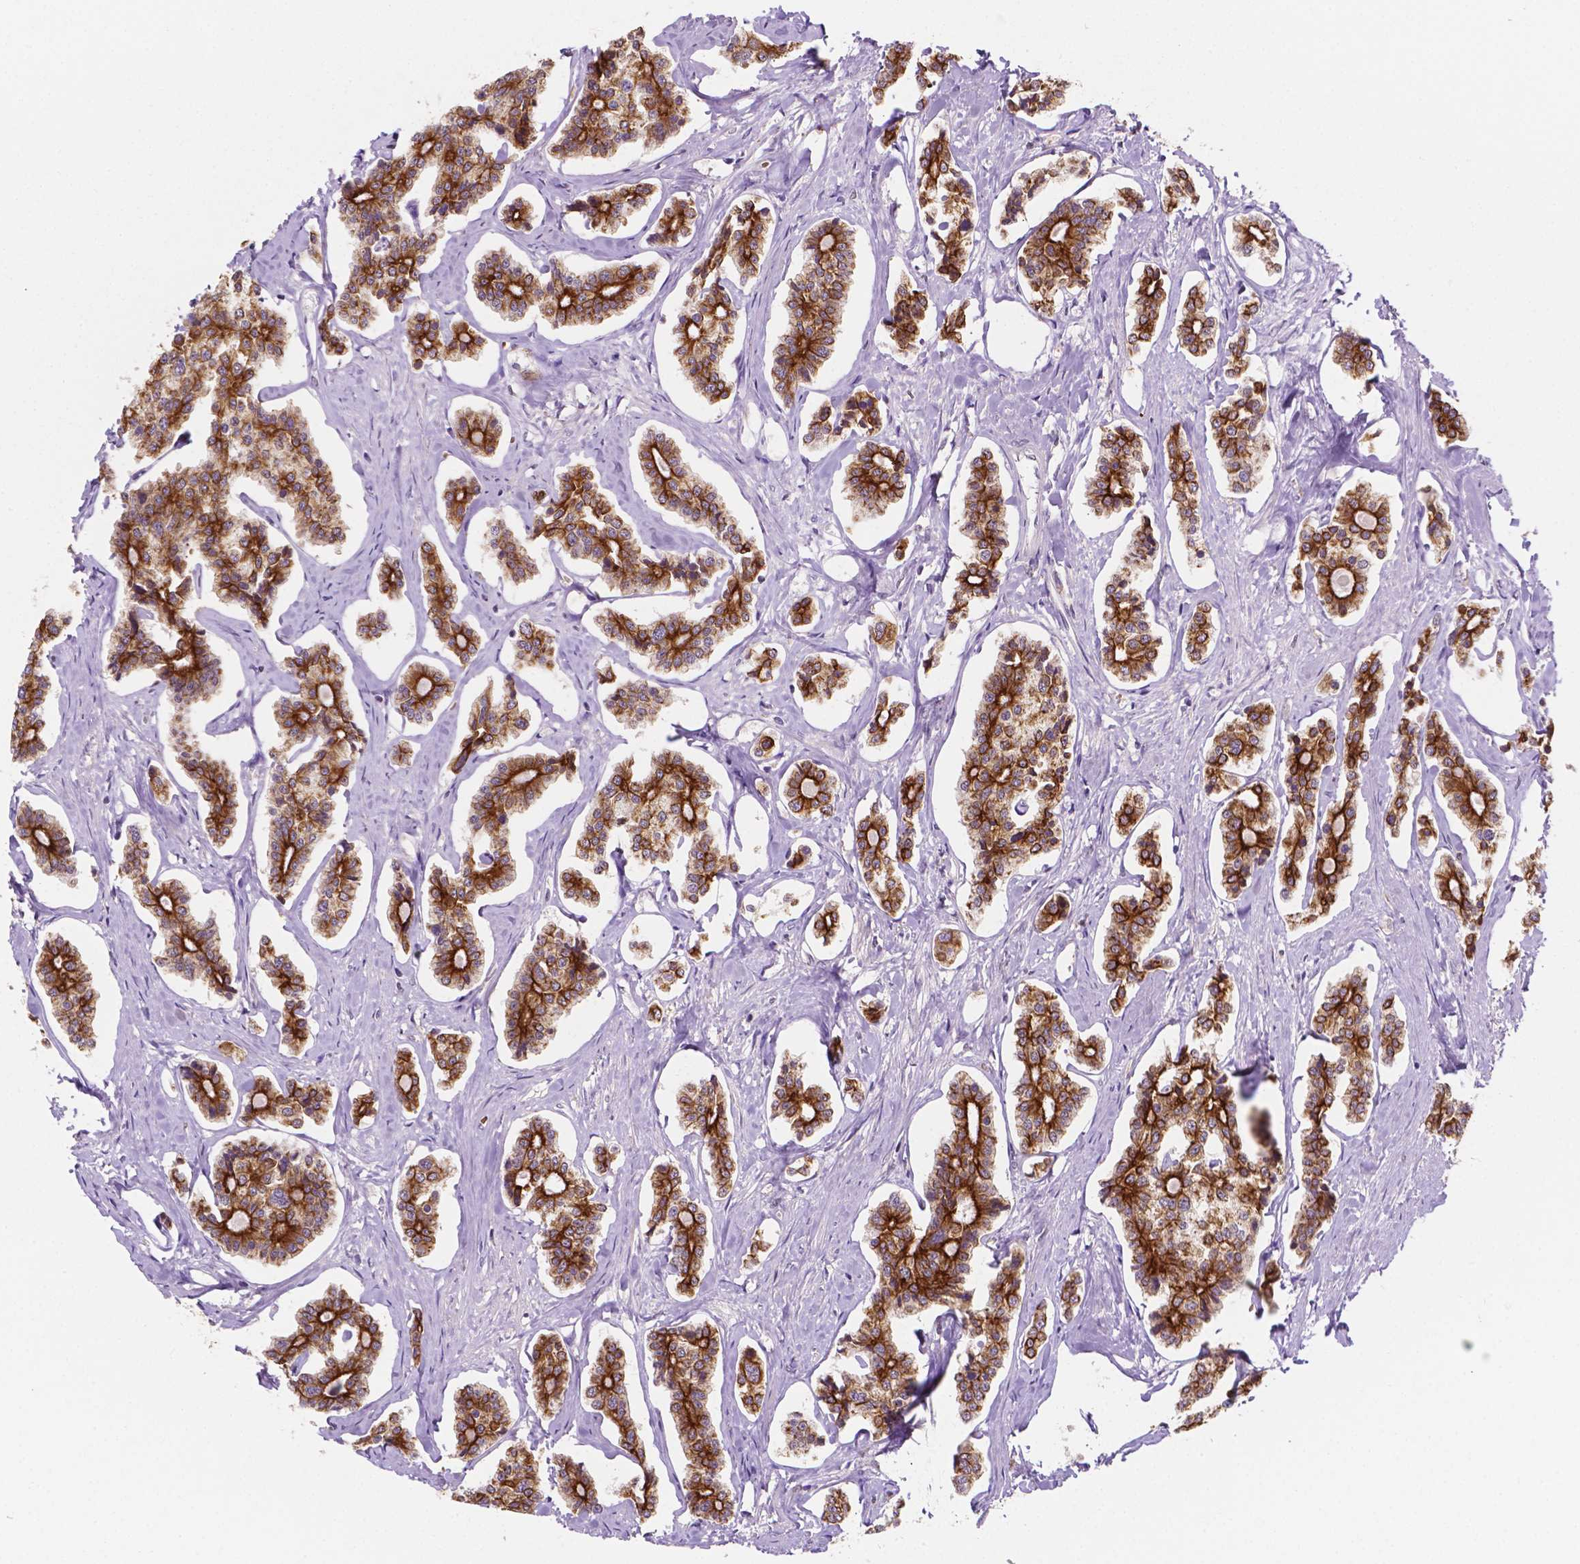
{"staining": {"intensity": "moderate", "quantity": ">75%", "location": "cytoplasmic/membranous"}, "tissue": "carcinoid", "cell_type": "Tumor cells", "image_type": "cancer", "snomed": [{"axis": "morphology", "description": "Carcinoid, malignant, NOS"}, {"axis": "topography", "description": "Small intestine"}], "caption": "Human carcinoid stained with a protein marker reveals moderate staining in tumor cells.", "gene": "SHLD3", "patient": {"sex": "female", "age": 65}}